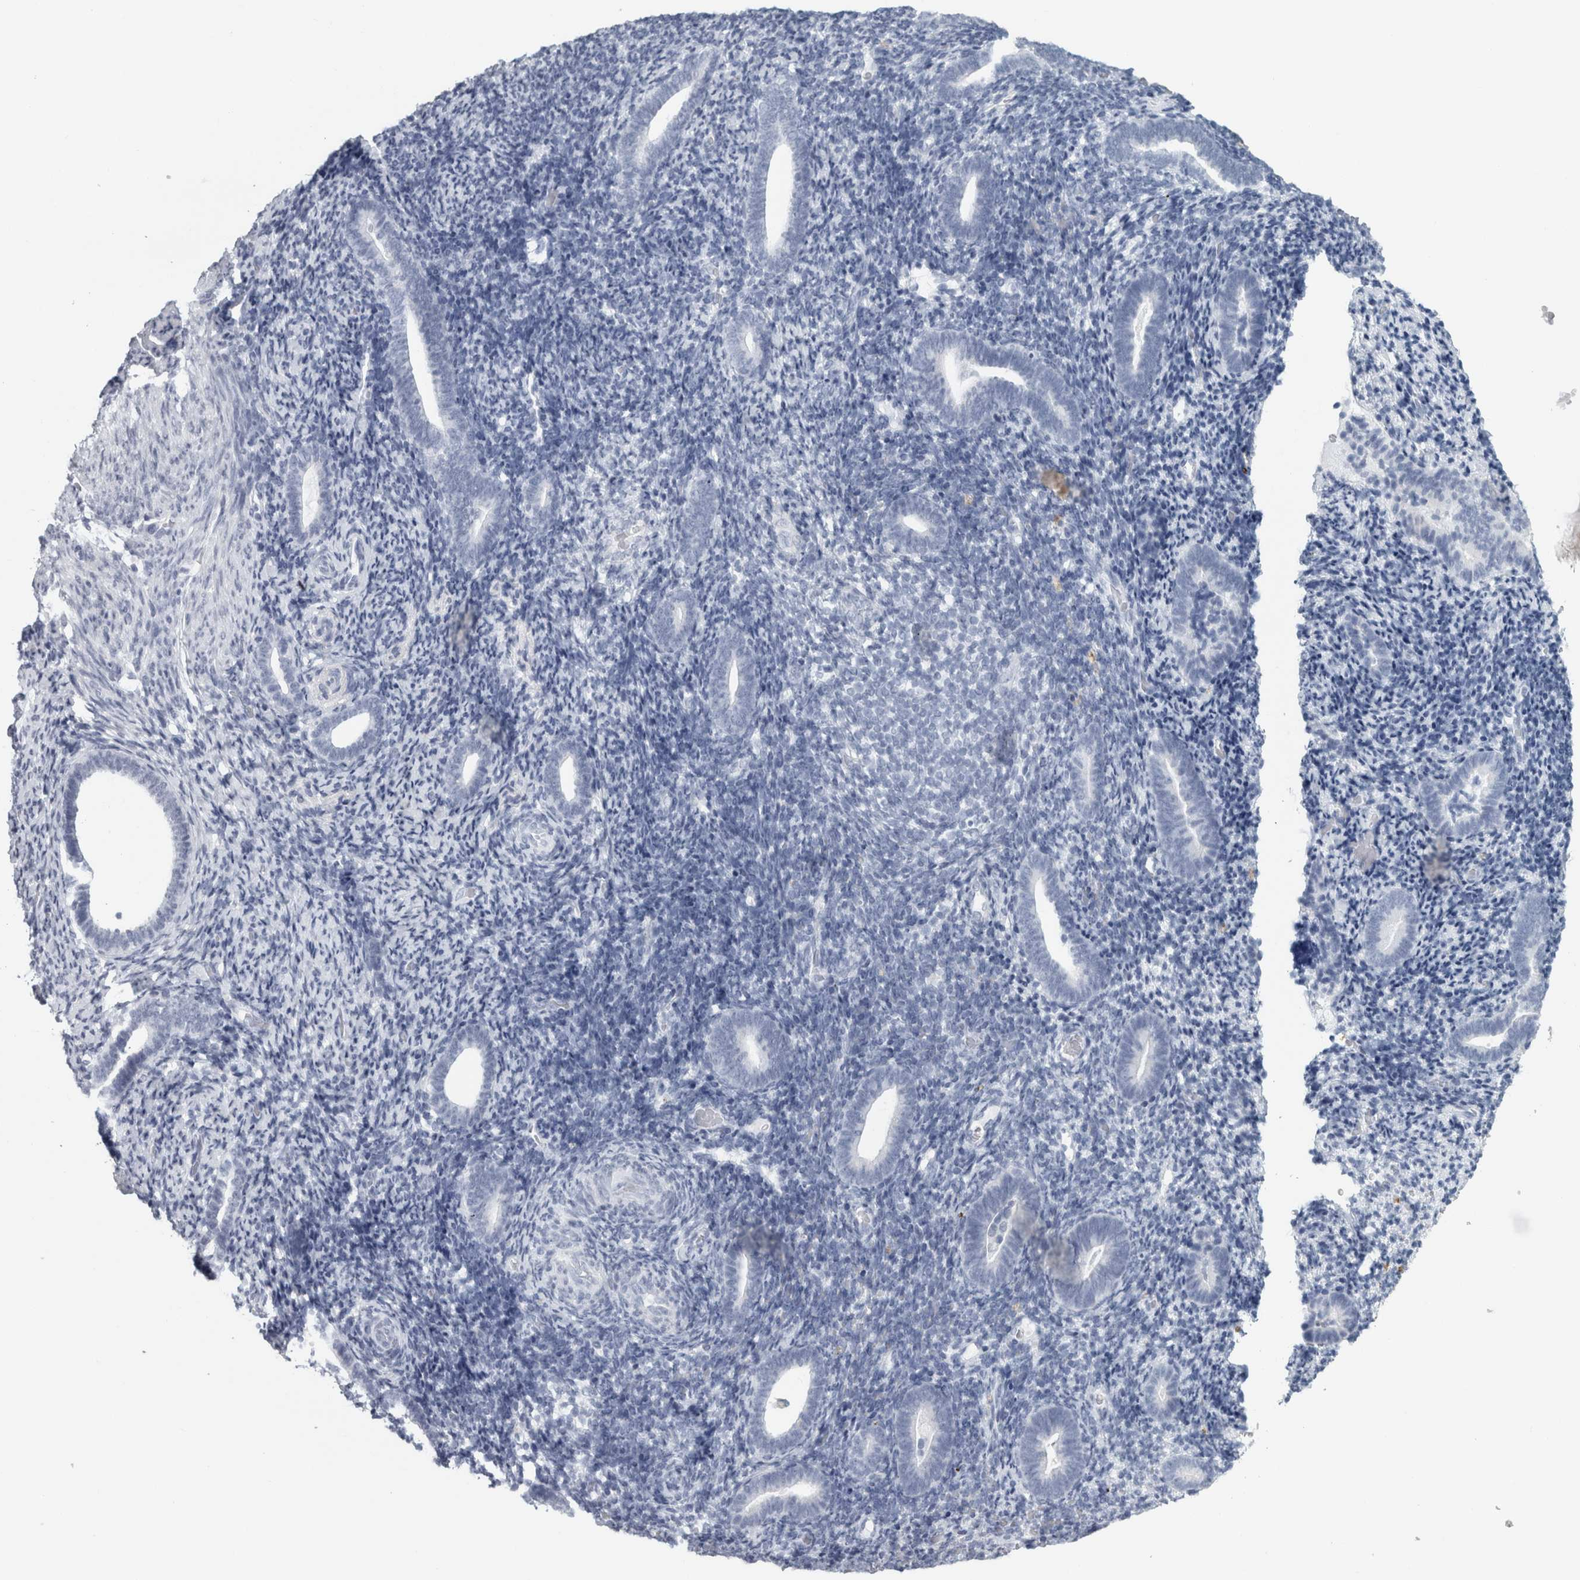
{"staining": {"intensity": "negative", "quantity": "none", "location": "none"}, "tissue": "endometrium", "cell_type": "Cells in endometrial stroma", "image_type": "normal", "snomed": [{"axis": "morphology", "description": "Normal tissue, NOS"}, {"axis": "topography", "description": "Endometrium"}], "caption": "Immunohistochemistry (IHC) histopathology image of benign human endometrium stained for a protein (brown), which displays no expression in cells in endometrial stroma.", "gene": "CPE", "patient": {"sex": "female", "age": 51}}